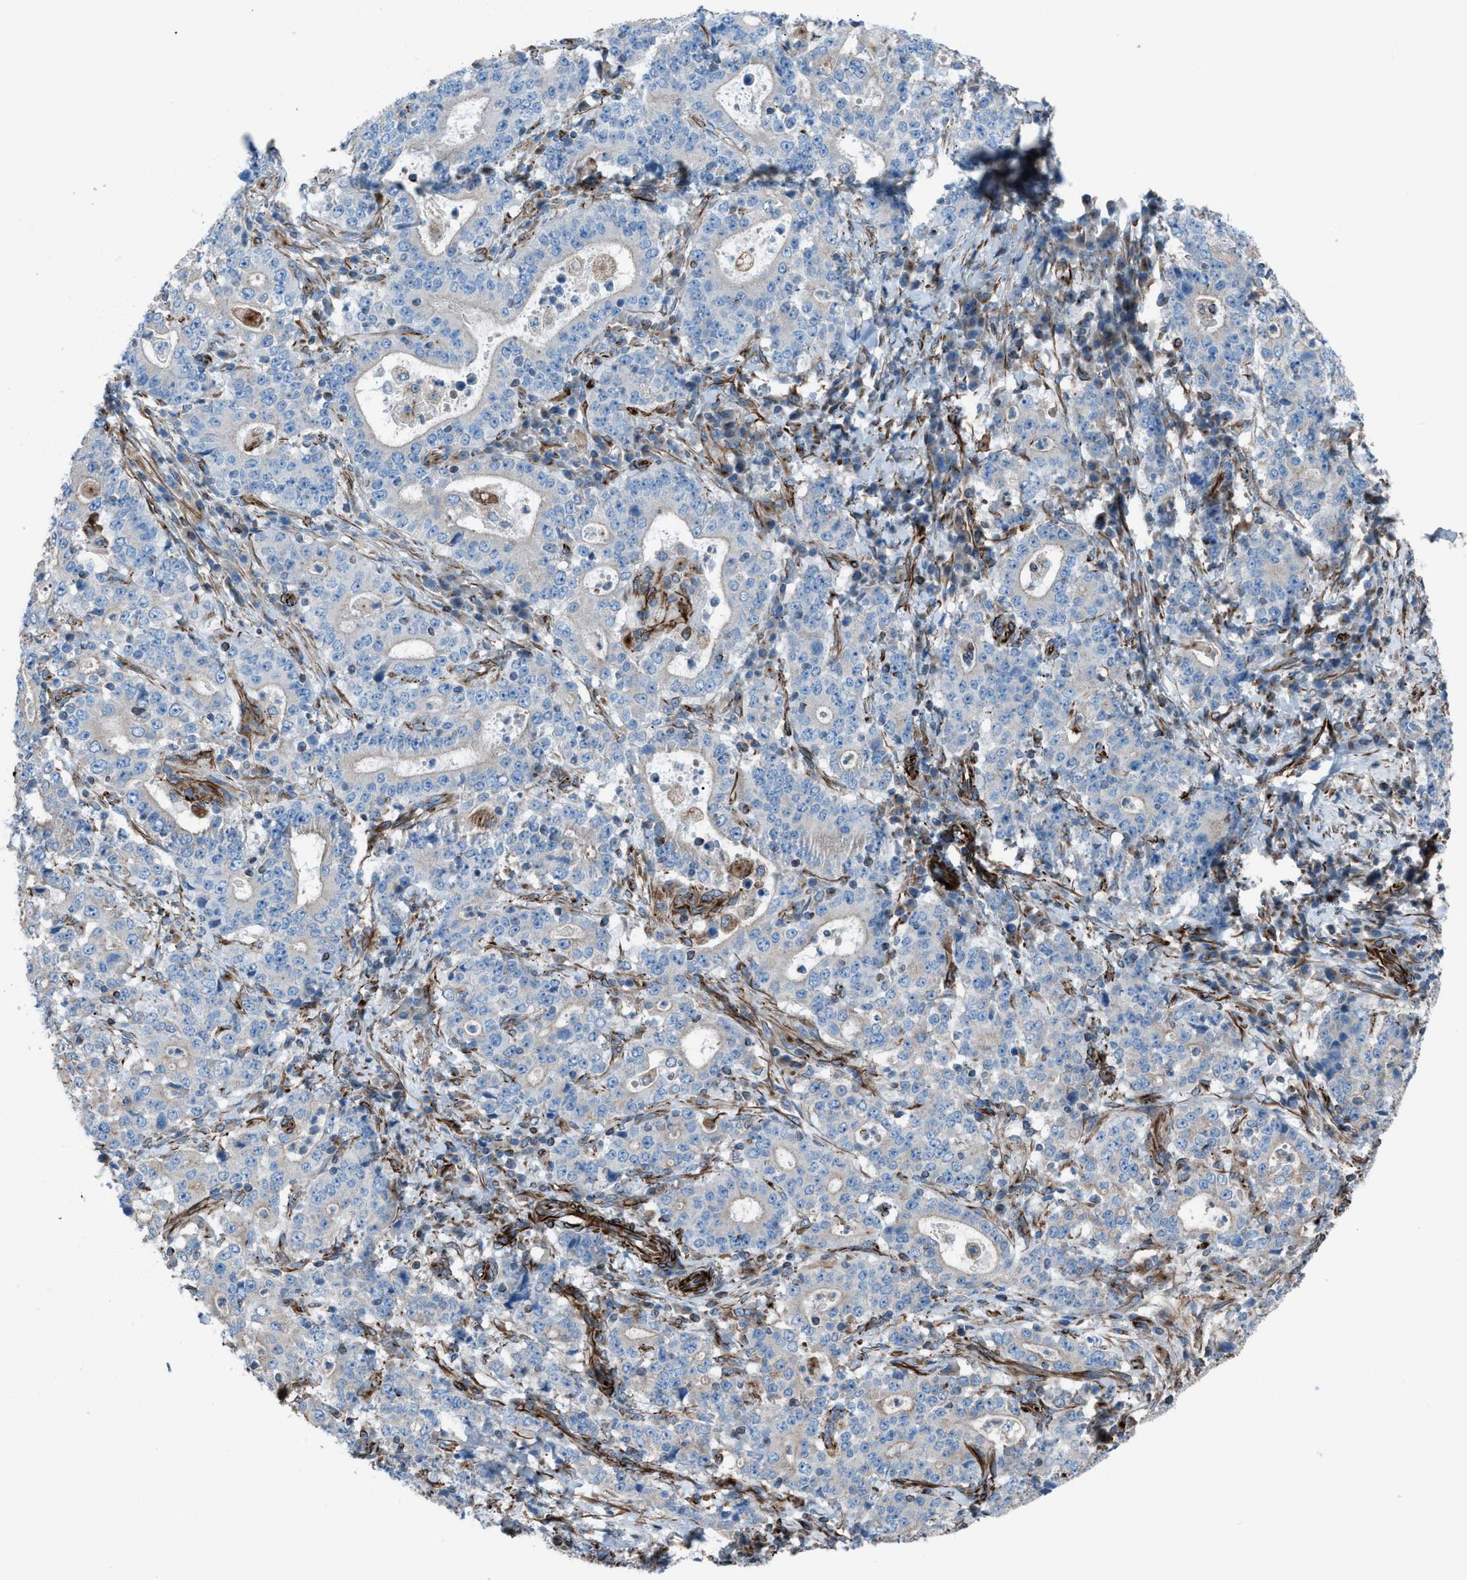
{"staining": {"intensity": "negative", "quantity": "none", "location": "none"}, "tissue": "stomach cancer", "cell_type": "Tumor cells", "image_type": "cancer", "snomed": [{"axis": "morphology", "description": "Normal tissue, NOS"}, {"axis": "morphology", "description": "Adenocarcinoma, NOS"}, {"axis": "topography", "description": "Stomach, upper"}, {"axis": "topography", "description": "Stomach"}], "caption": "This is an IHC histopathology image of stomach cancer (adenocarcinoma). There is no positivity in tumor cells.", "gene": "CABP7", "patient": {"sex": "male", "age": 59}}